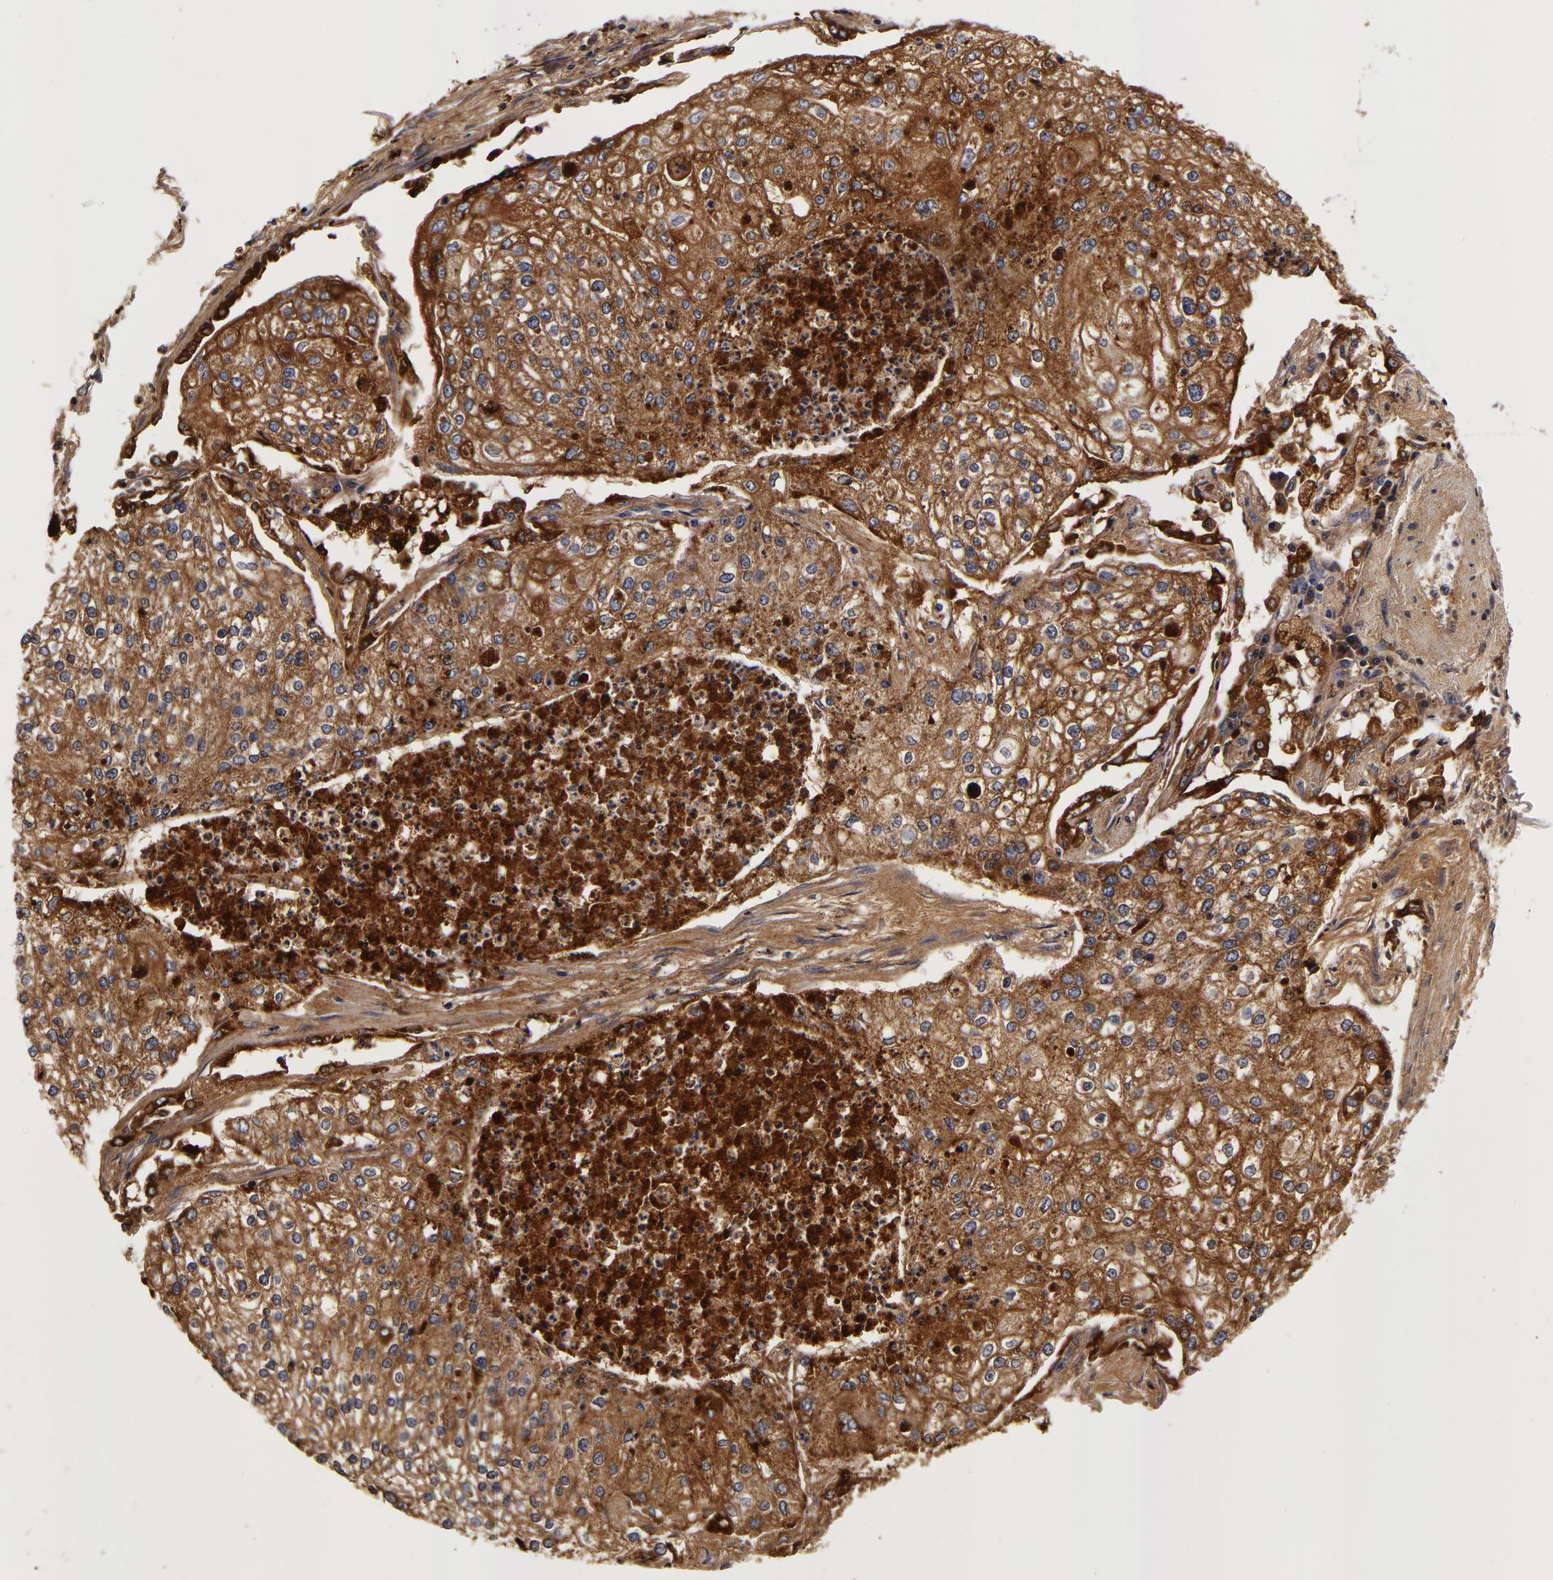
{"staining": {"intensity": "moderate", "quantity": ">75%", "location": "cytoplasmic/membranous"}, "tissue": "lung cancer", "cell_type": "Tumor cells", "image_type": "cancer", "snomed": [{"axis": "morphology", "description": "Squamous cell carcinoma, NOS"}, {"axis": "topography", "description": "Lung"}], "caption": "A brown stain highlights moderate cytoplasmic/membranous positivity of a protein in lung cancer (squamous cell carcinoma) tumor cells.", "gene": "LGALS3BP", "patient": {"sex": "male", "age": 75}}